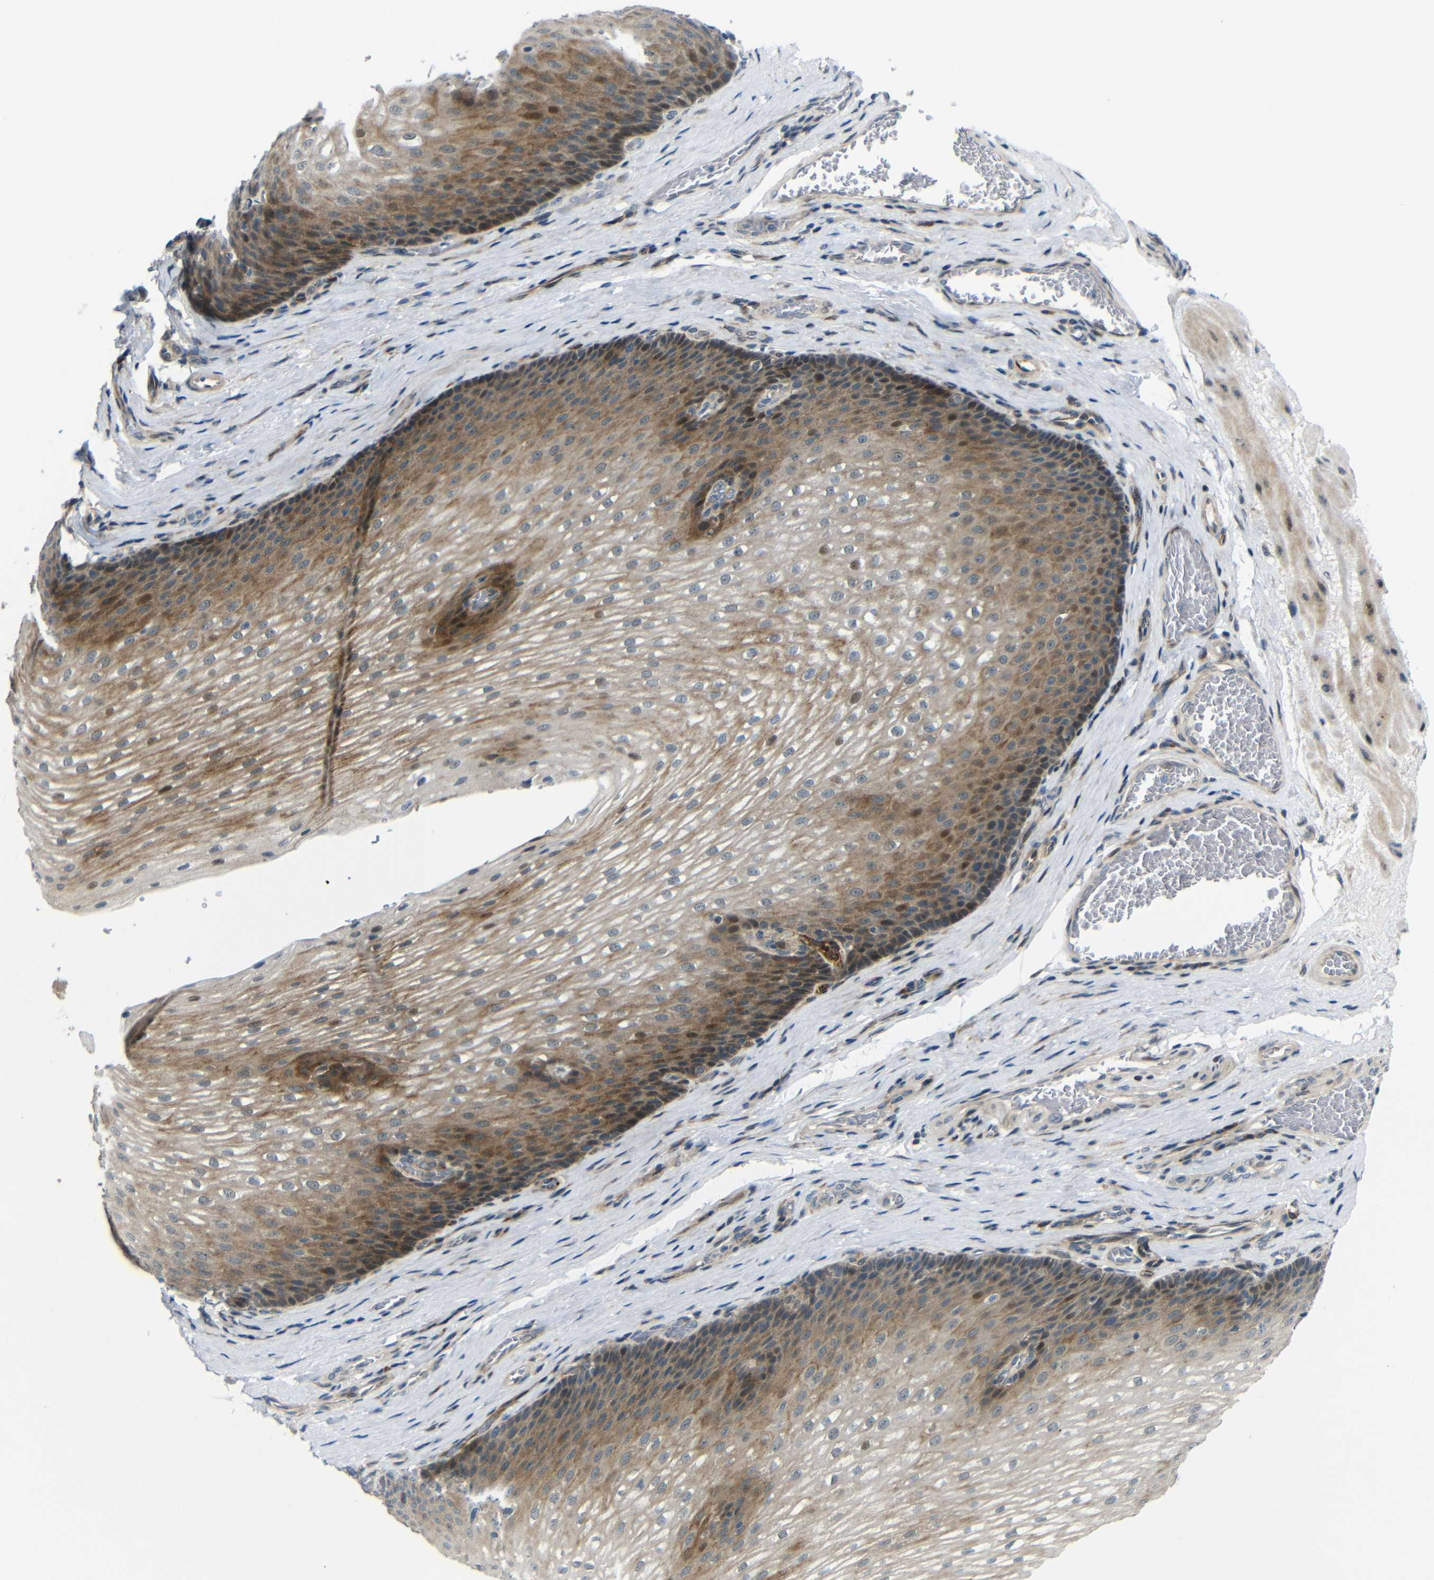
{"staining": {"intensity": "moderate", "quantity": ">75%", "location": "cytoplasmic/membranous"}, "tissue": "esophagus", "cell_type": "Squamous epithelial cells", "image_type": "normal", "snomed": [{"axis": "morphology", "description": "Normal tissue, NOS"}, {"axis": "topography", "description": "Esophagus"}], "caption": "Immunohistochemical staining of normal esophagus exhibits medium levels of moderate cytoplasmic/membranous expression in about >75% of squamous epithelial cells.", "gene": "SYDE1", "patient": {"sex": "male", "age": 48}}